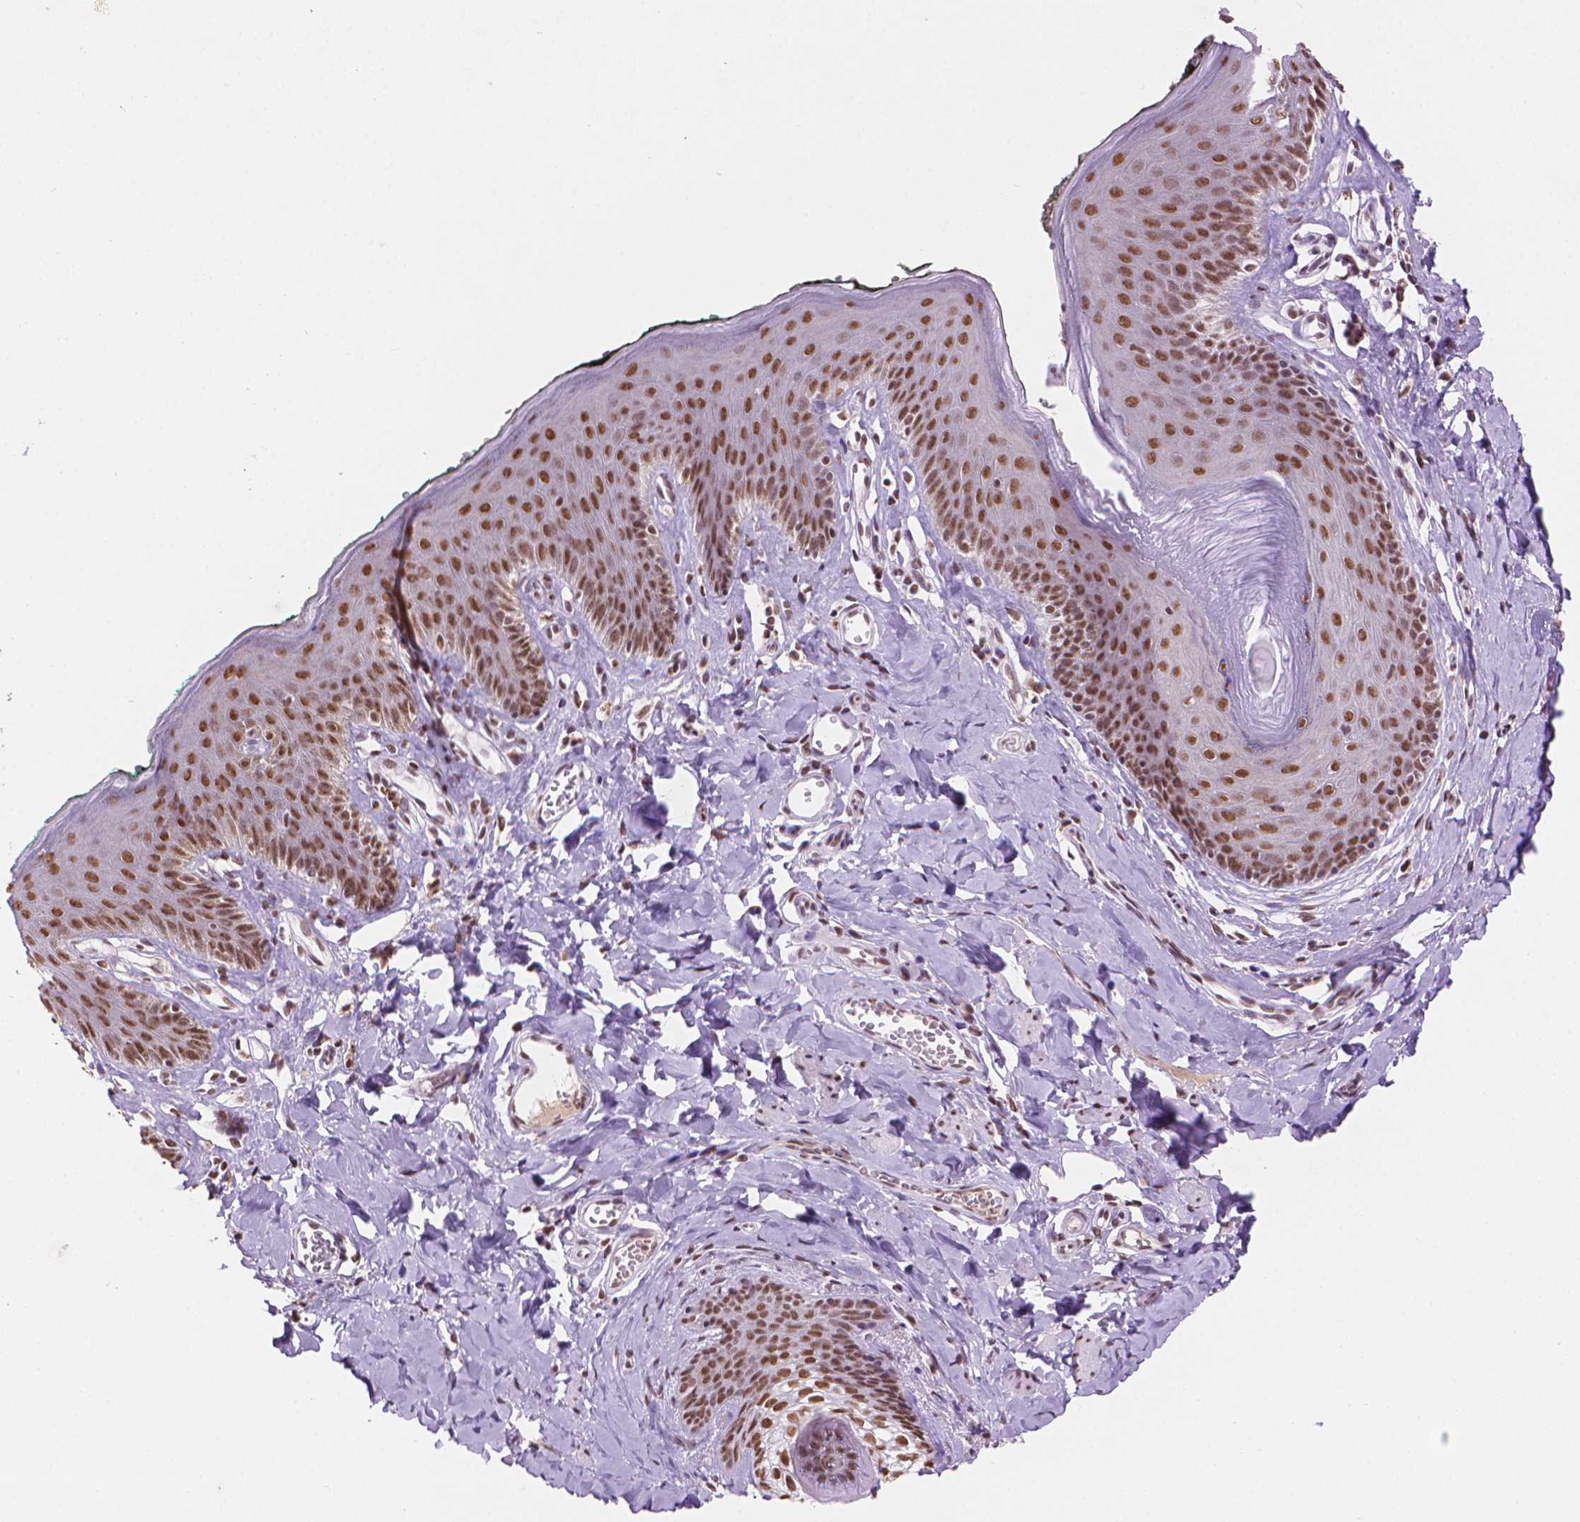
{"staining": {"intensity": "moderate", "quantity": ">75%", "location": "nuclear"}, "tissue": "skin", "cell_type": "Epidermal cells", "image_type": "normal", "snomed": [{"axis": "morphology", "description": "Normal tissue, NOS"}, {"axis": "topography", "description": "Vulva"}, {"axis": "topography", "description": "Peripheral nerve tissue"}], "caption": "A high-resolution image shows immunohistochemistry staining of normal skin, which exhibits moderate nuclear positivity in approximately >75% of epidermal cells.", "gene": "RPA4", "patient": {"sex": "female", "age": 66}}